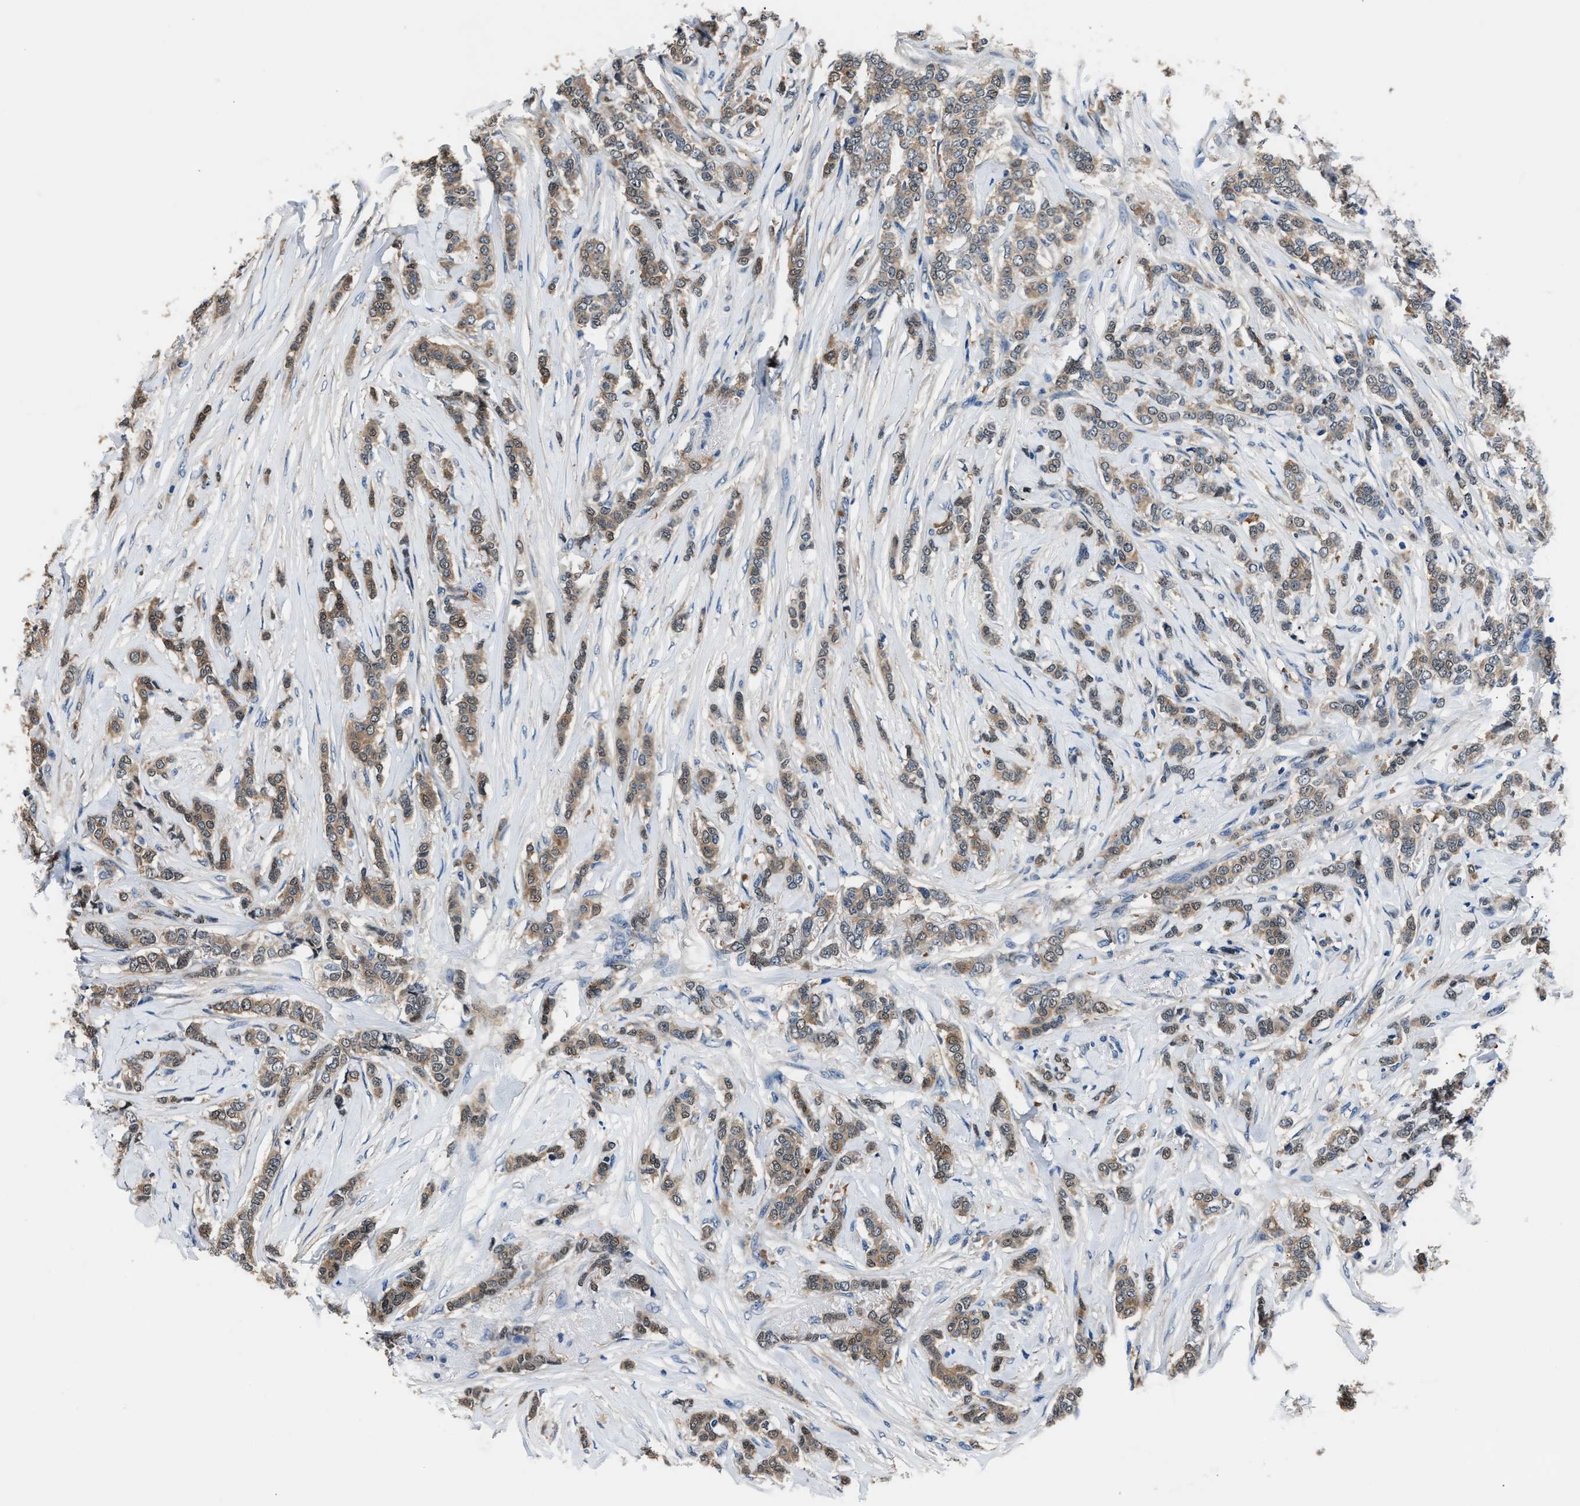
{"staining": {"intensity": "weak", "quantity": ">75%", "location": "cytoplasmic/membranous"}, "tissue": "breast cancer", "cell_type": "Tumor cells", "image_type": "cancer", "snomed": [{"axis": "morphology", "description": "Lobular carcinoma"}, {"axis": "topography", "description": "Skin"}, {"axis": "topography", "description": "Breast"}], "caption": "A brown stain labels weak cytoplasmic/membranous positivity of a protein in breast cancer tumor cells.", "gene": "PPA1", "patient": {"sex": "female", "age": 46}}